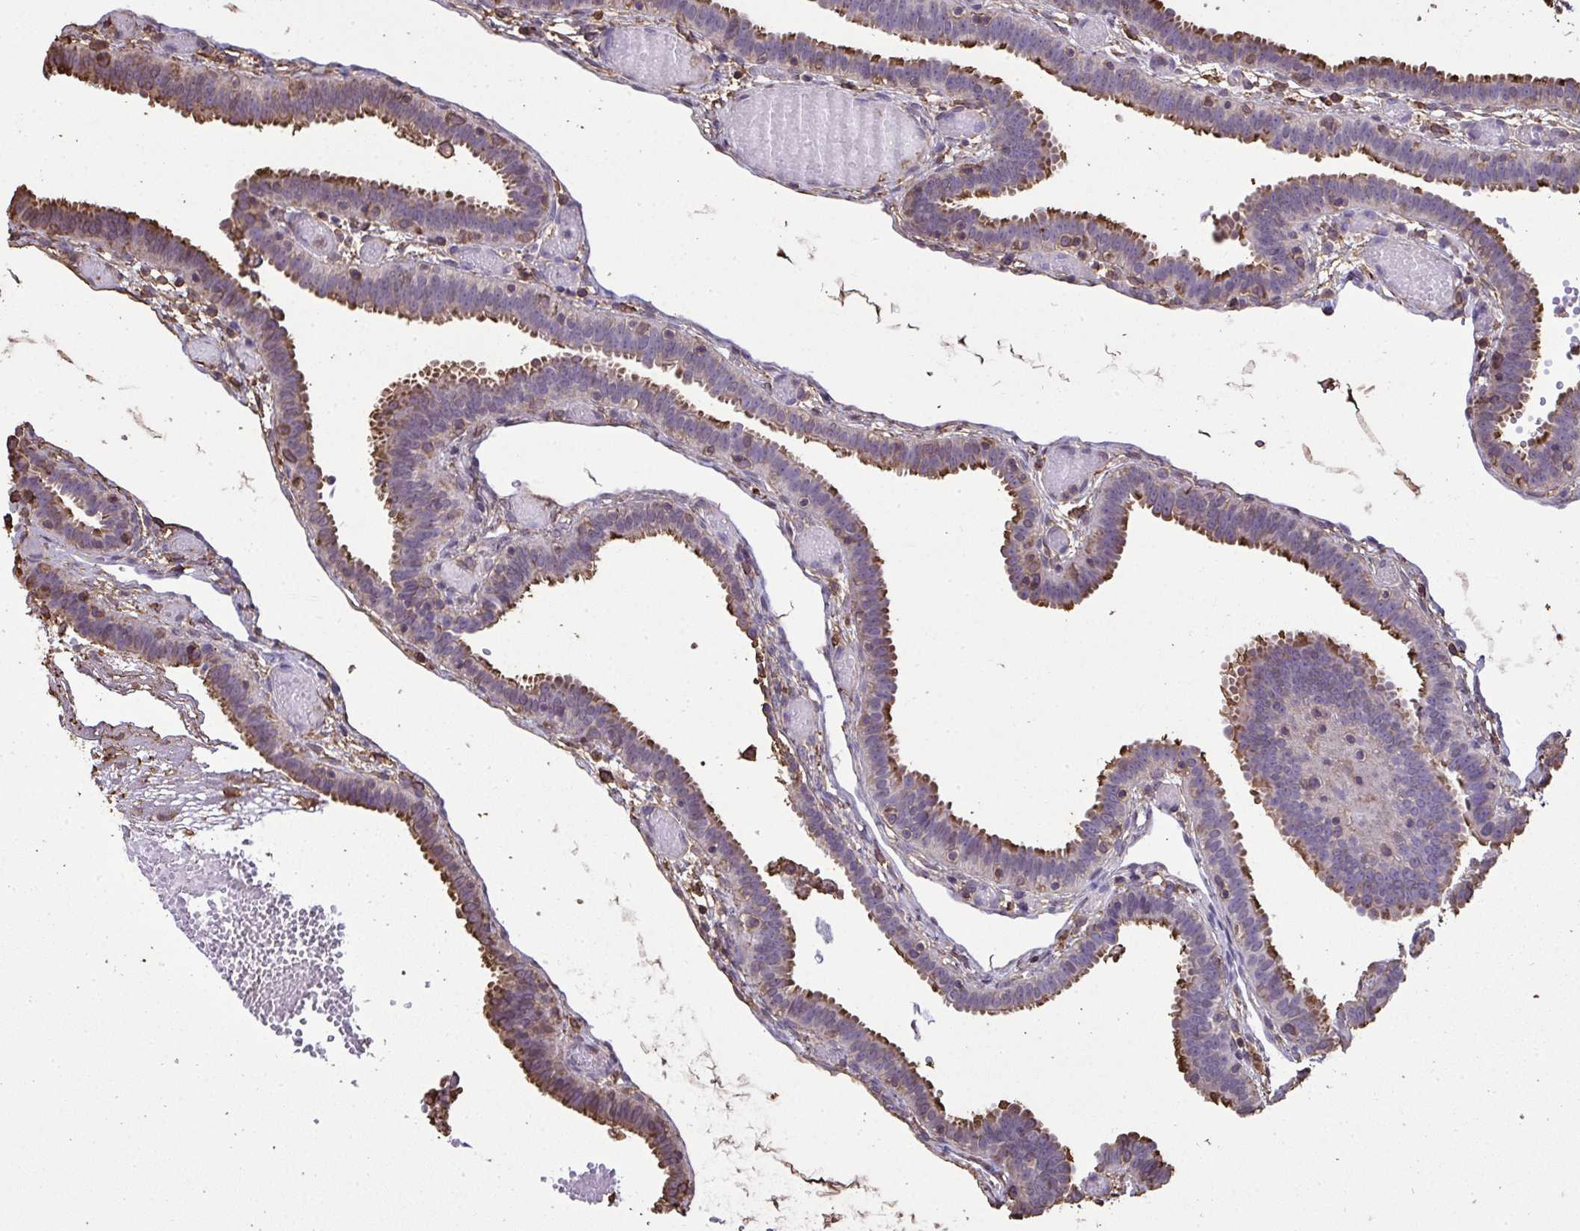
{"staining": {"intensity": "moderate", "quantity": "25%-75%", "location": "cytoplasmic/membranous"}, "tissue": "fallopian tube", "cell_type": "Glandular cells", "image_type": "normal", "snomed": [{"axis": "morphology", "description": "Normal tissue, NOS"}, {"axis": "topography", "description": "Fallopian tube"}], "caption": "Protein staining shows moderate cytoplasmic/membranous expression in approximately 25%-75% of glandular cells in benign fallopian tube. The protein is stained brown, and the nuclei are stained in blue (DAB IHC with brightfield microscopy, high magnification).", "gene": "ANXA5", "patient": {"sex": "female", "age": 37}}